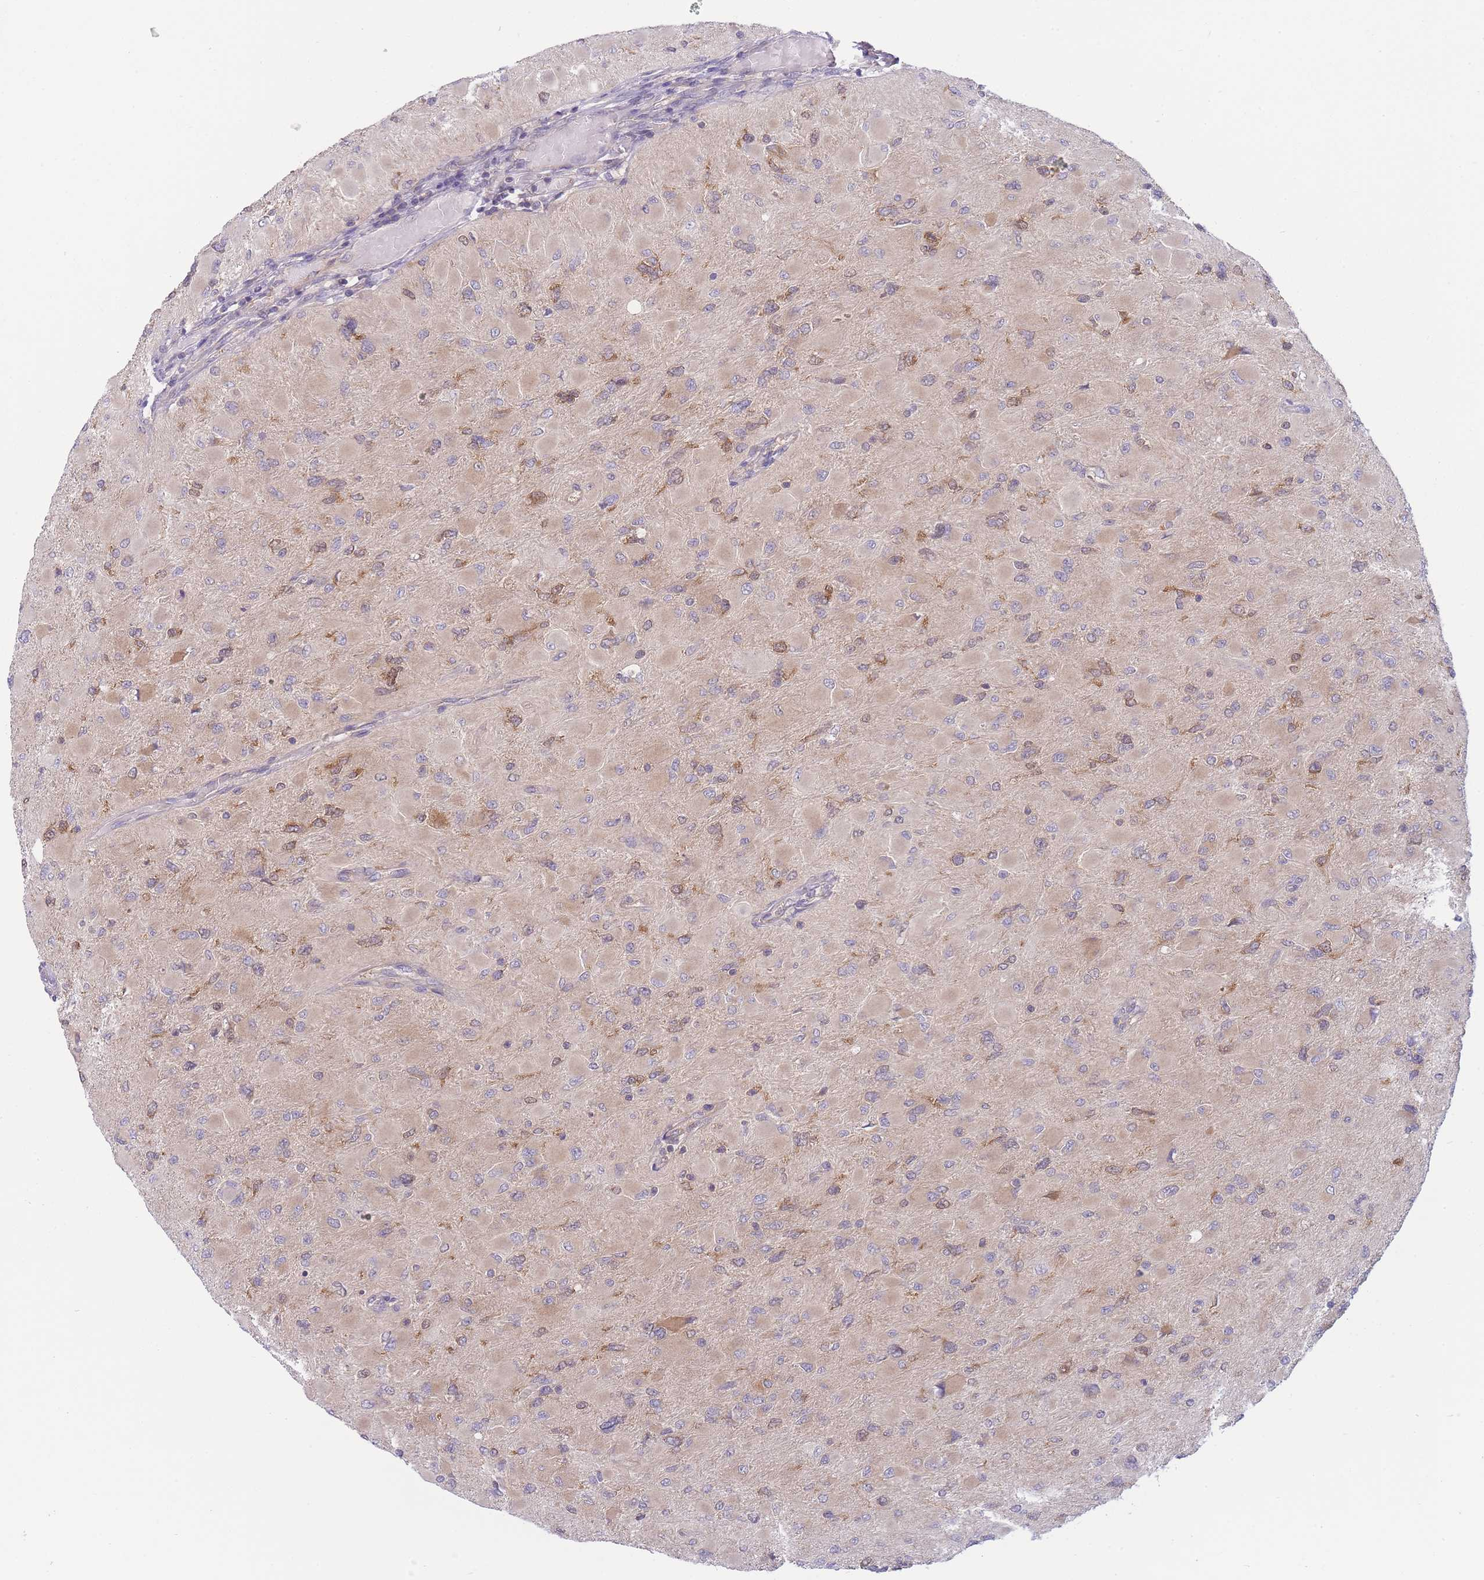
{"staining": {"intensity": "weak", "quantity": "<25%", "location": "cytoplasmic/membranous"}, "tissue": "glioma", "cell_type": "Tumor cells", "image_type": "cancer", "snomed": [{"axis": "morphology", "description": "Glioma, malignant, High grade"}, {"axis": "topography", "description": "Cerebral cortex"}], "caption": "IHC micrograph of glioma stained for a protein (brown), which demonstrates no positivity in tumor cells.", "gene": "PFDN6", "patient": {"sex": "female", "age": 36}}